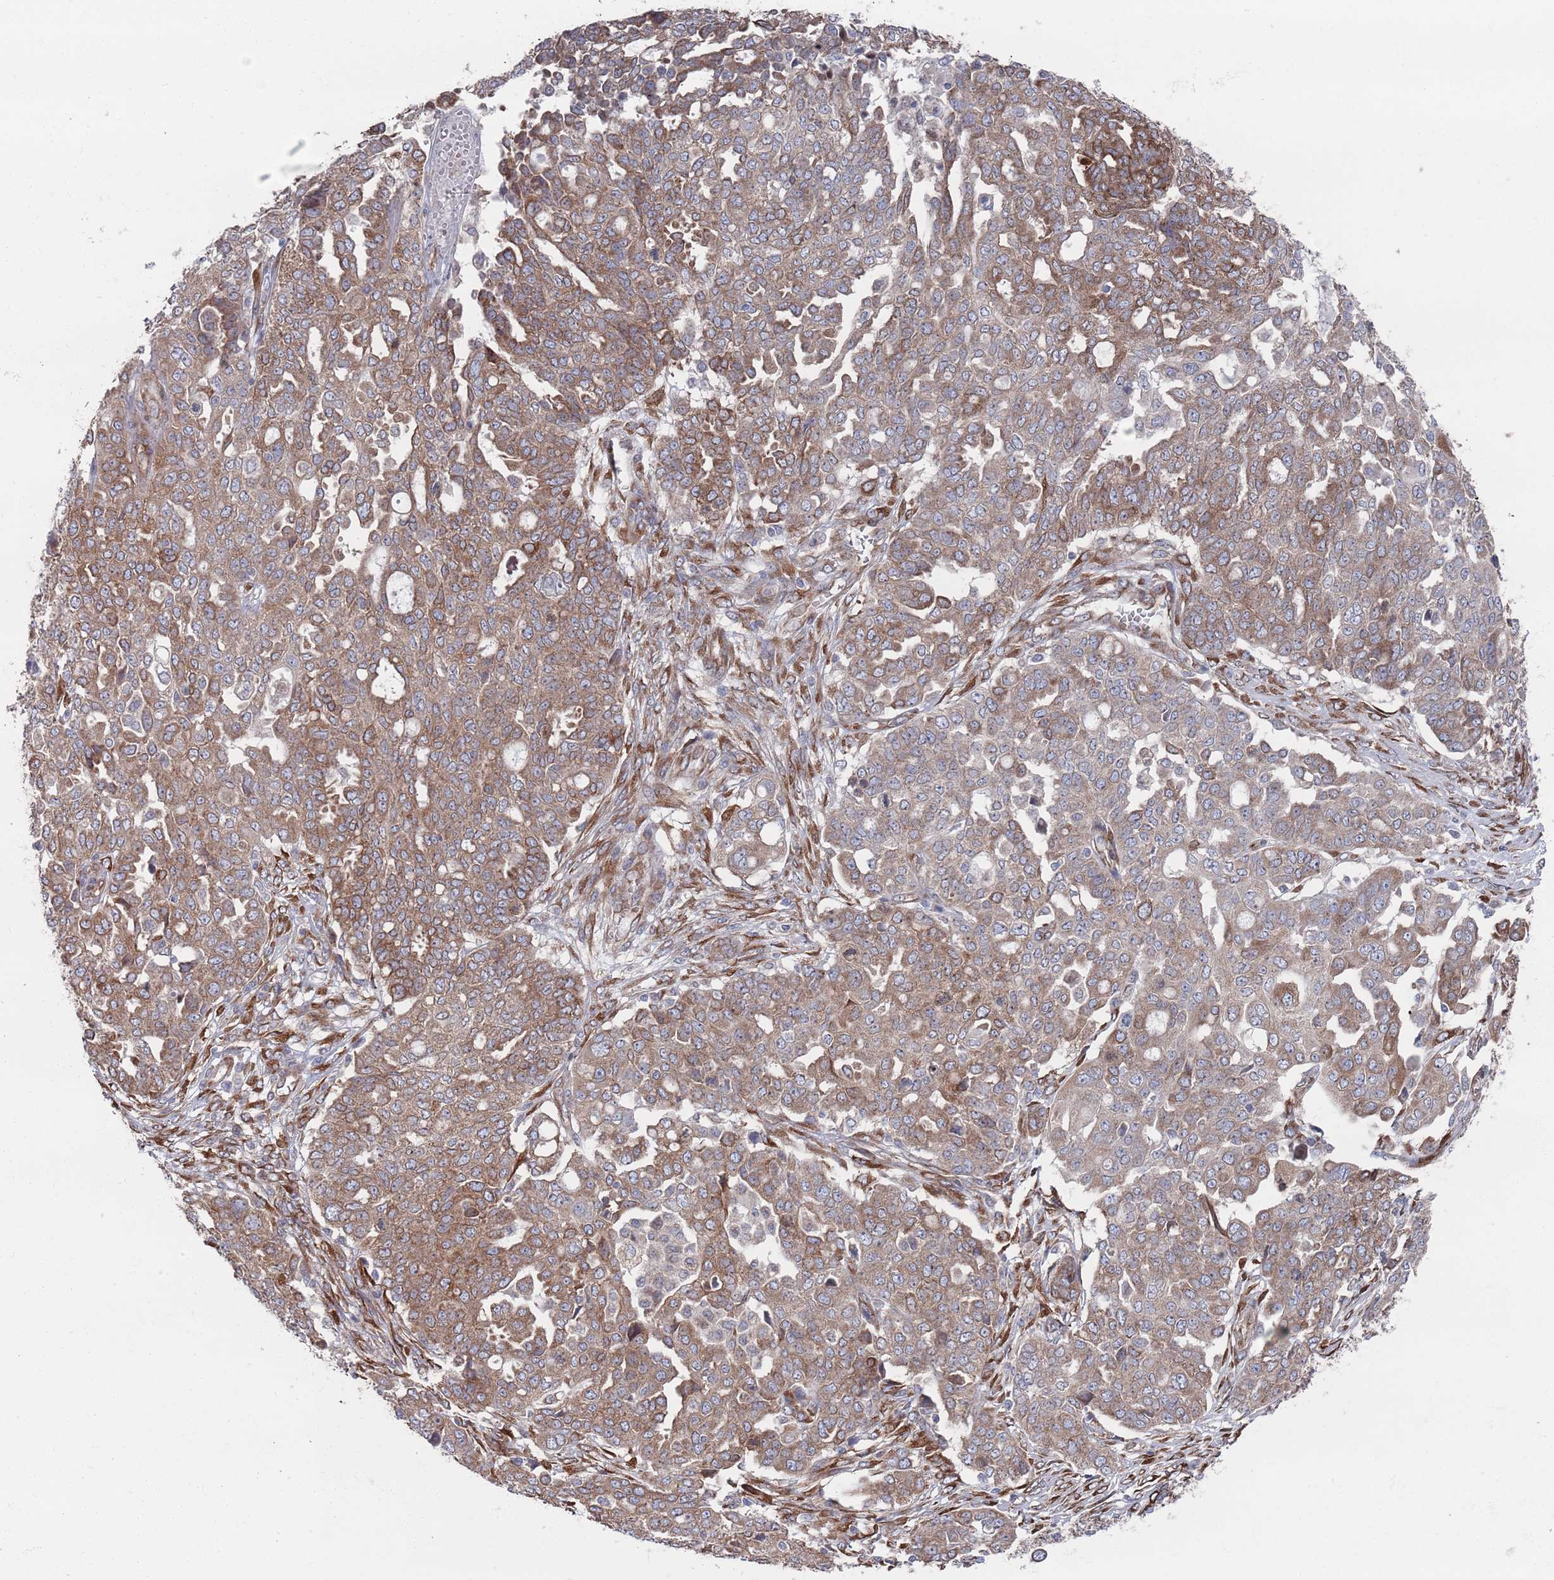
{"staining": {"intensity": "moderate", "quantity": ">75%", "location": "cytoplasmic/membranous"}, "tissue": "ovarian cancer", "cell_type": "Tumor cells", "image_type": "cancer", "snomed": [{"axis": "morphology", "description": "Cystadenocarcinoma, serous, NOS"}, {"axis": "topography", "description": "Soft tissue"}, {"axis": "topography", "description": "Ovary"}], "caption": "This photomicrograph shows ovarian cancer (serous cystadenocarcinoma) stained with immunohistochemistry (IHC) to label a protein in brown. The cytoplasmic/membranous of tumor cells show moderate positivity for the protein. Nuclei are counter-stained blue.", "gene": "CCDC106", "patient": {"sex": "female", "age": 57}}